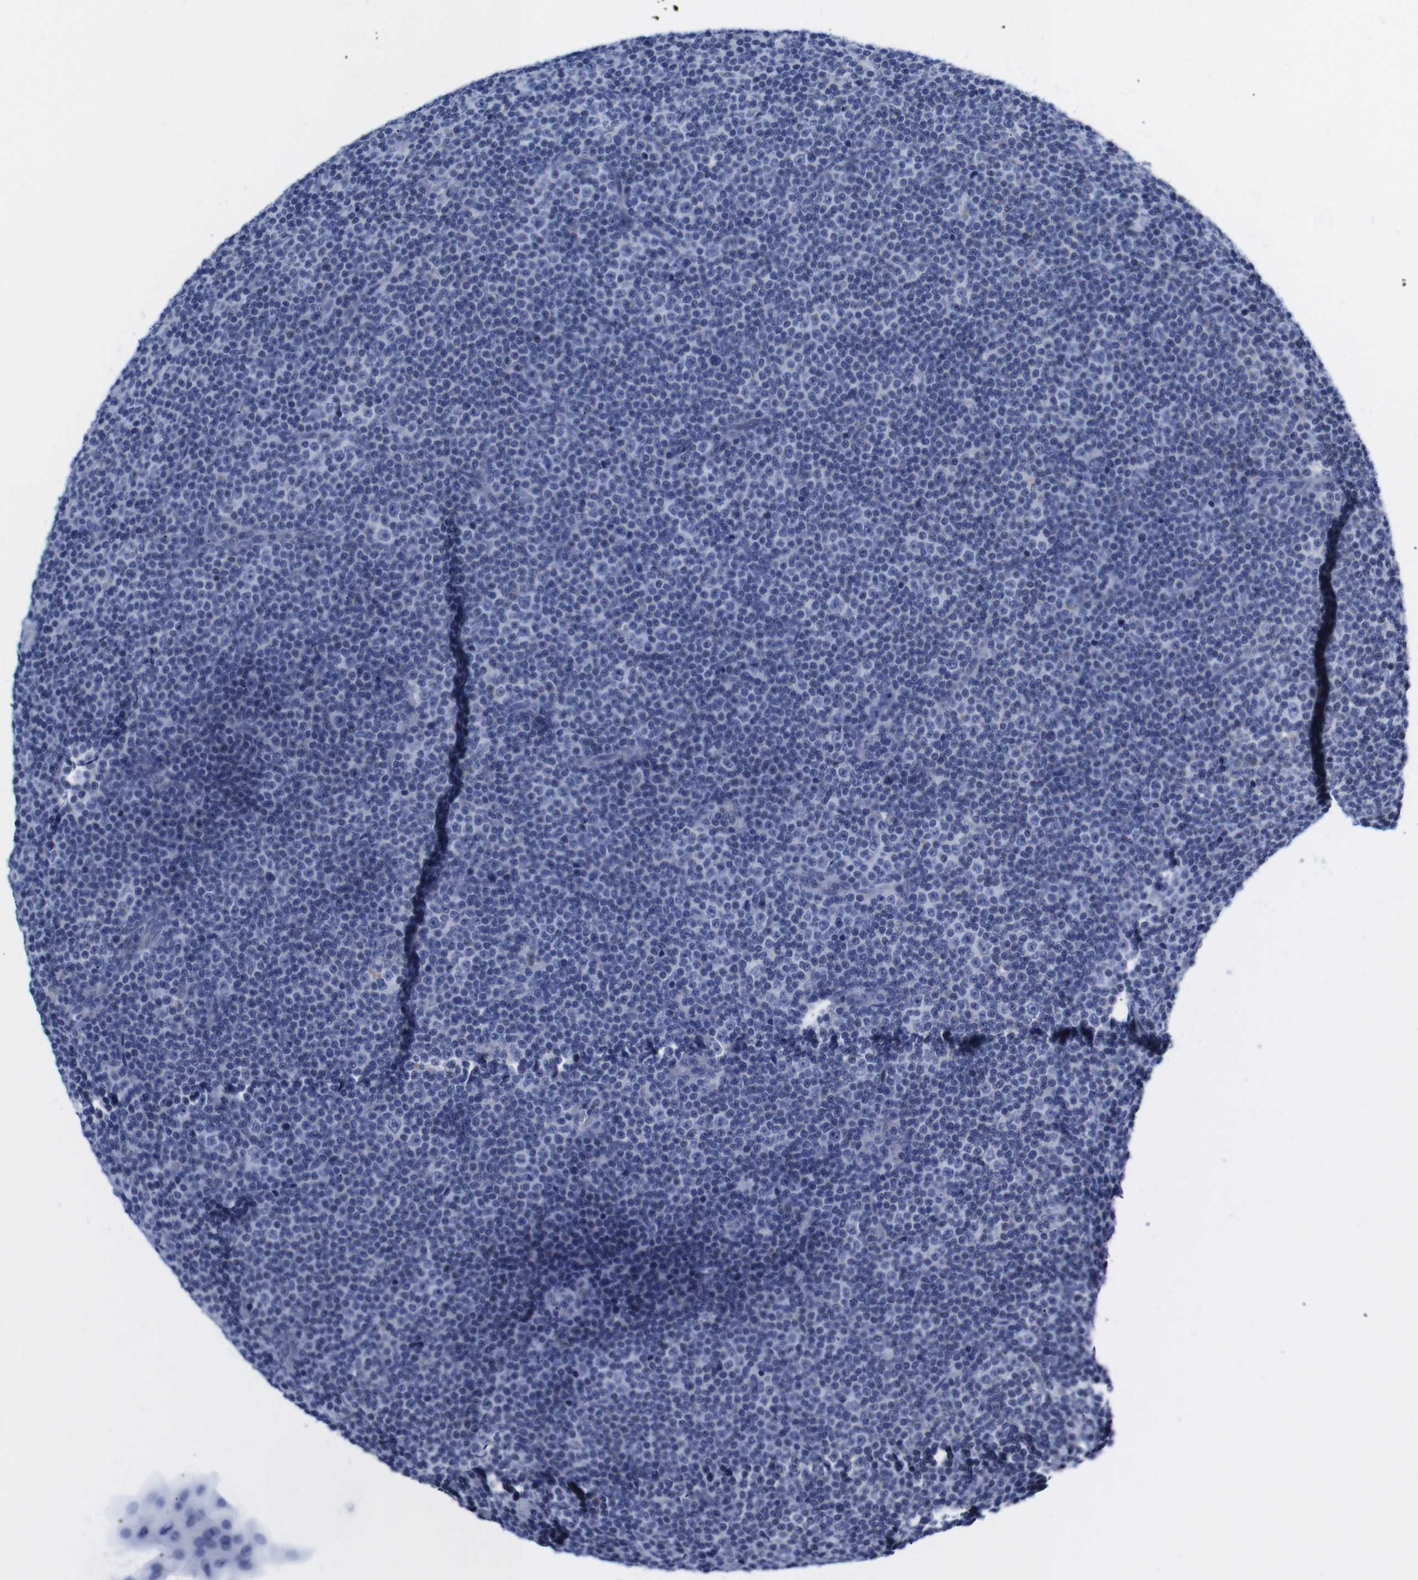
{"staining": {"intensity": "negative", "quantity": "none", "location": "none"}, "tissue": "lymphoma", "cell_type": "Tumor cells", "image_type": "cancer", "snomed": [{"axis": "morphology", "description": "Malignant lymphoma, non-Hodgkin's type, Low grade"}, {"axis": "topography", "description": "Lymph node"}], "caption": "The immunohistochemistry histopathology image has no significant positivity in tumor cells of malignant lymphoma, non-Hodgkin's type (low-grade) tissue.", "gene": "LRRC55", "patient": {"sex": "female", "age": 67}}